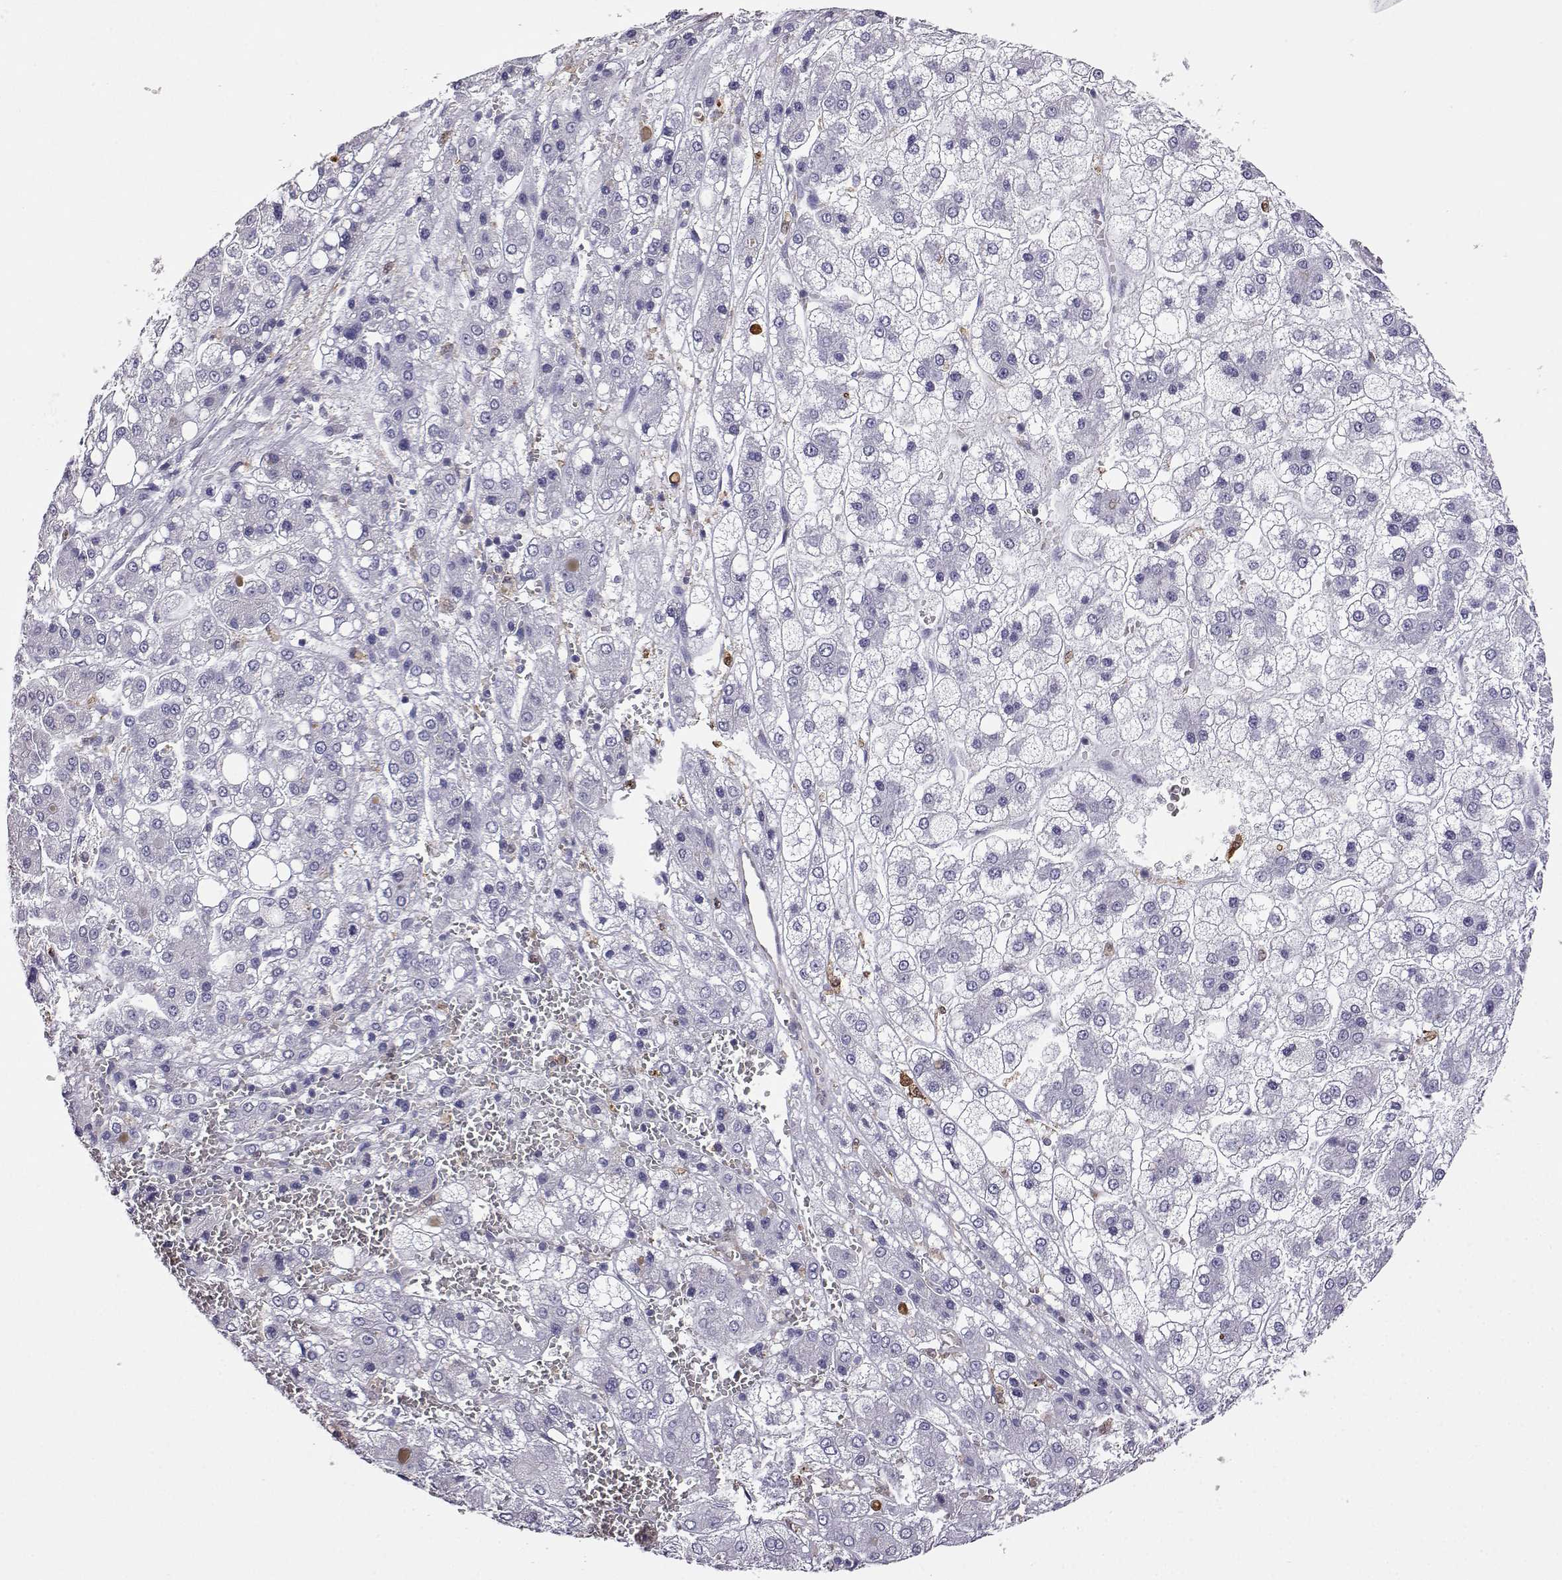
{"staining": {"intensity": "negative", "quantity": "none", "location": "none"}, "tissue": "liver cancer", "cell_type": "Tumor cells", "image_type": "cancer", "snomed": [{"axis": "morphology", "description": "Carcinoma, Hepatocellular, NOS"}, {"axis": "topography", "description": "Liver"}], "caption": "A photomicrograph of liver hepatocellular carcinoma stained for a protein displays no brown staining in tumor cells.", "gene": "AKR1B1", "patient": {"sex": "male", "age": 73}}